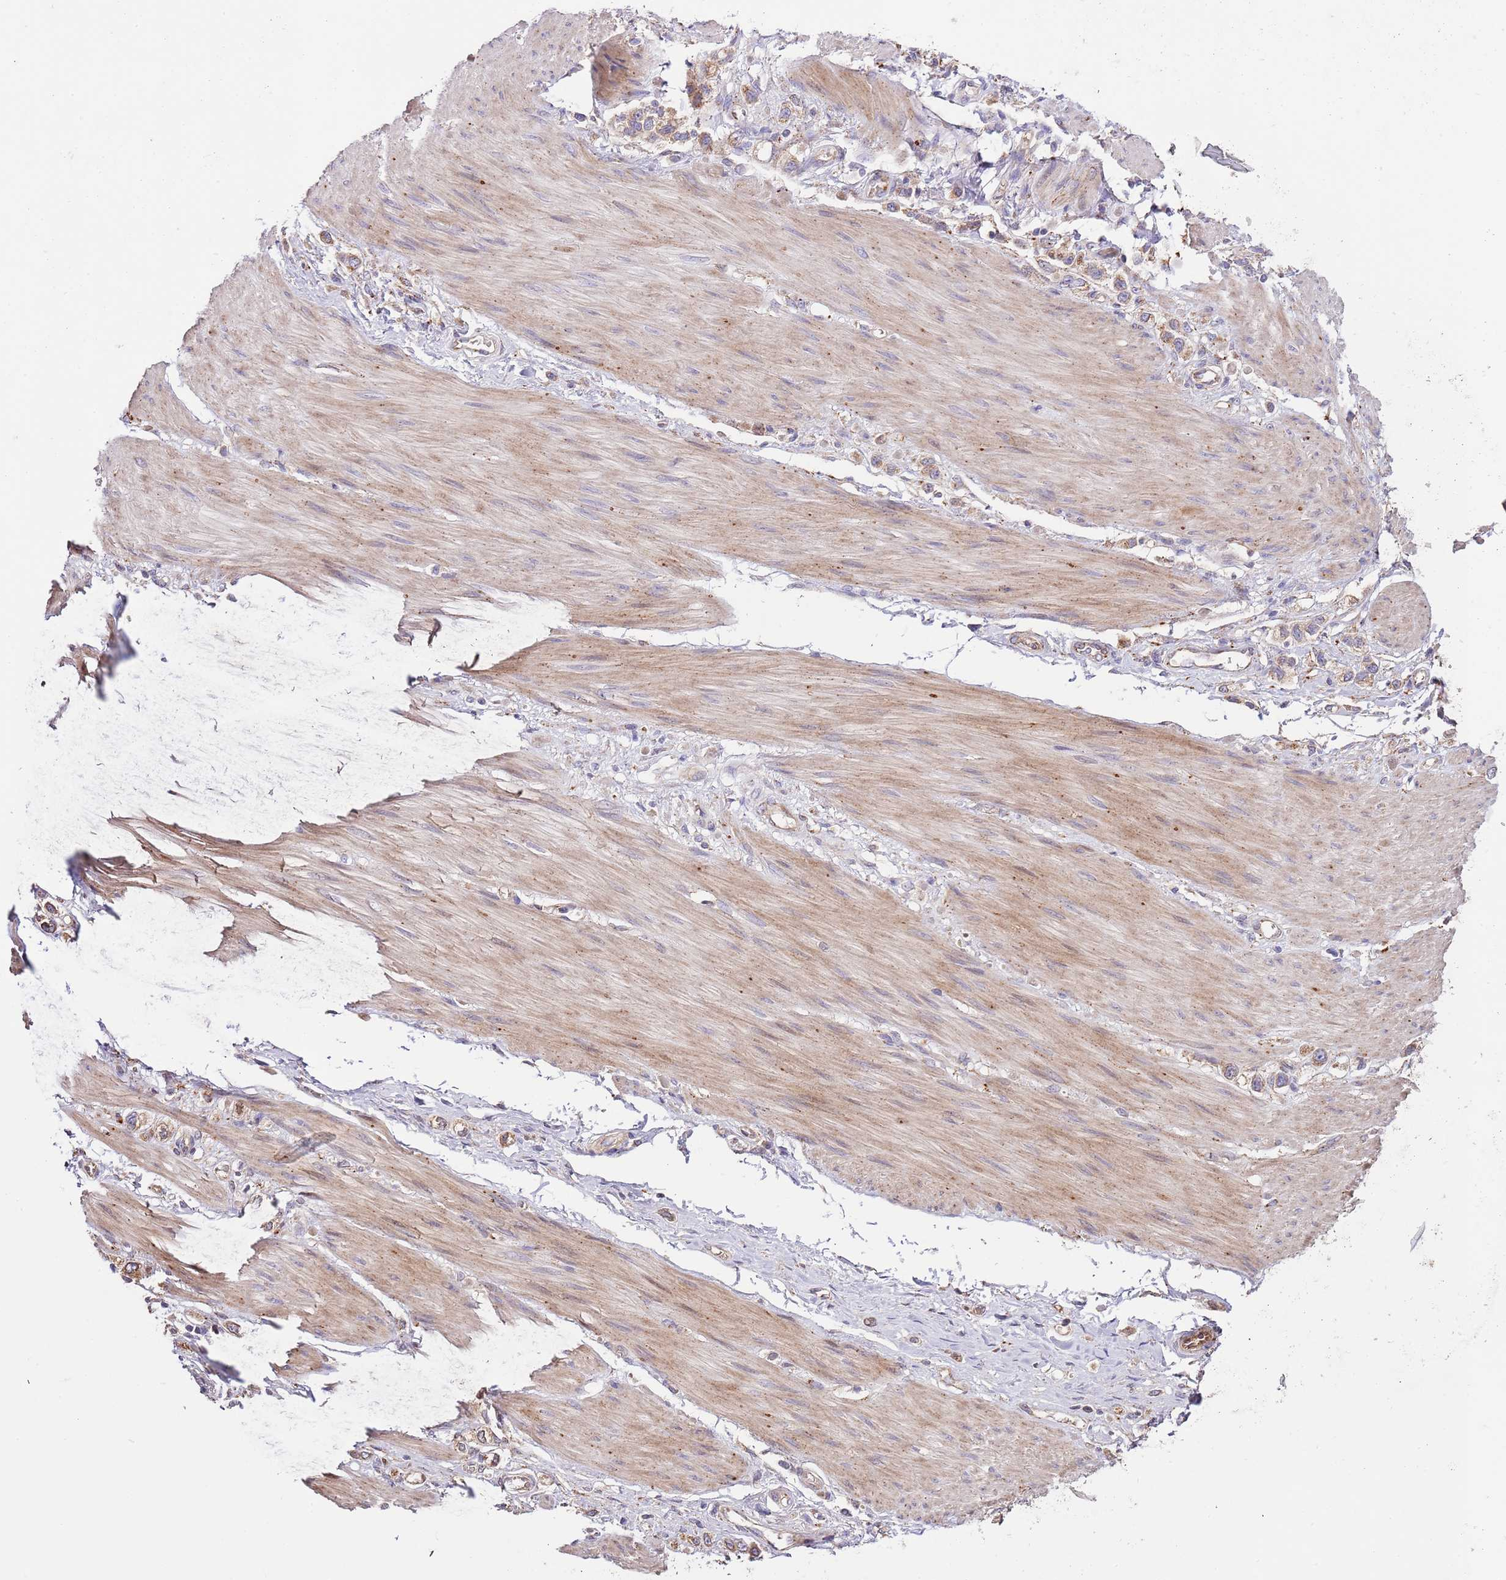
{"staining": {"intensity": "negative", "quantity": "none", "location": "none"}, "tissue": "stomach cancer", "cell_type": "Tumor cells", "image_type": "cancer", "snomed": [{"axis": "morphology", "description": "Adenocarcinoma, NOS"}, {"axis": "topography", "description": "Stomach"}], "caption": "Stomach cancer (adenocarcinoma) was stained to show a protein in brown. There is no significant positivity in tumor cells.", "gene": "DOCK6", "patient": {"sex": "female", "age": 65}}